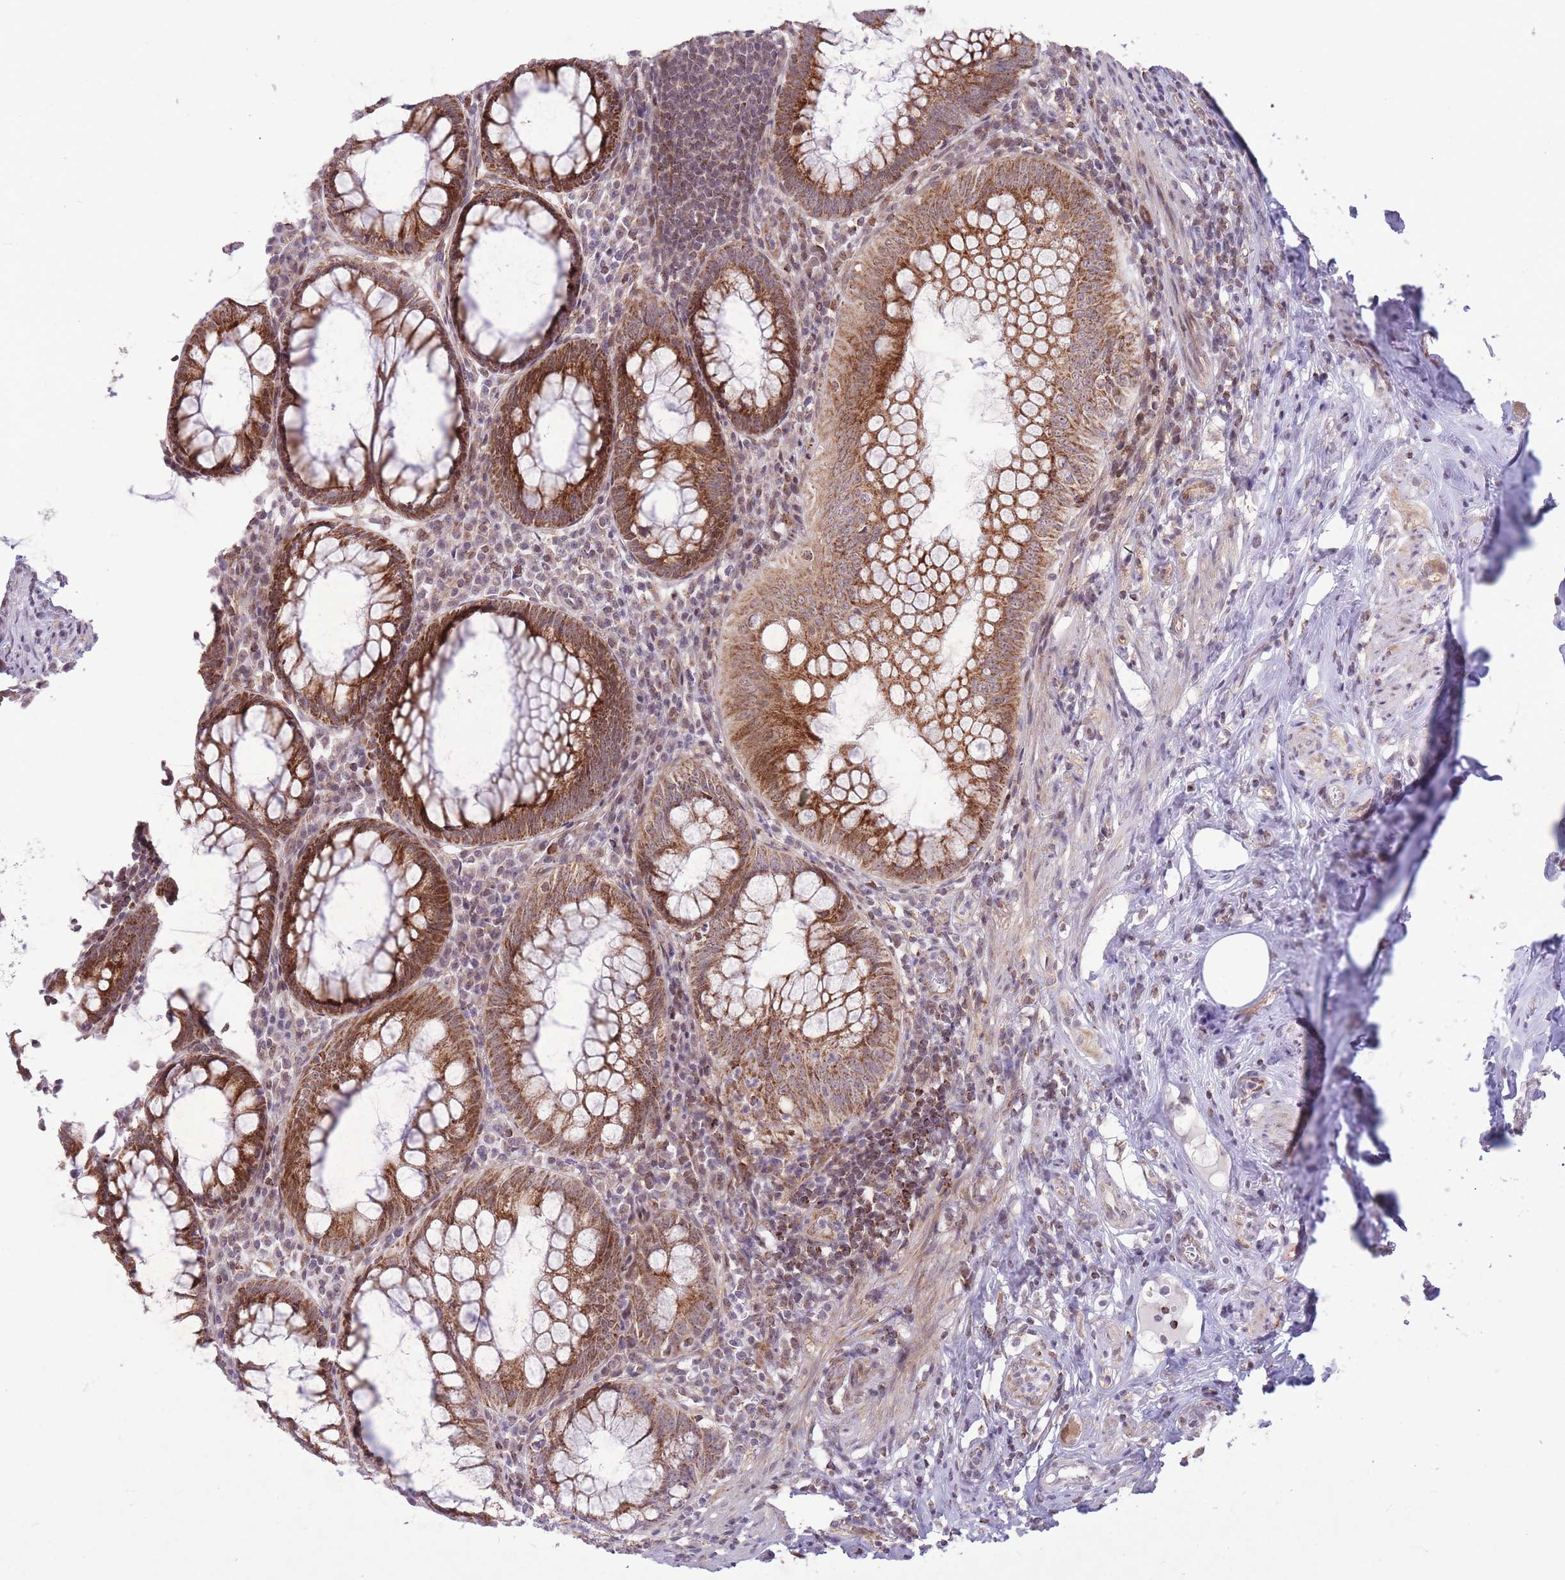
{"staining": {"intensity": "strong", "quantity": ">75%", "location": "cytoplasmic/membranous"}, "tissue": "appendix", "cell_type": "Glandular cells", "image_type": "normal", "snomed": [{"axis": "morphology", "description": "Normal tissue, NOS"}, {"axis": "topography", "description": "Appendix"}], "caption": "Protein expression analysis of unremarkable appendix displays strong cytoplasmic/membranous positivity in about >75% of glandular cells.", "gene": "DPYSL4", "patient": {"sex": "male", "age": 83}}